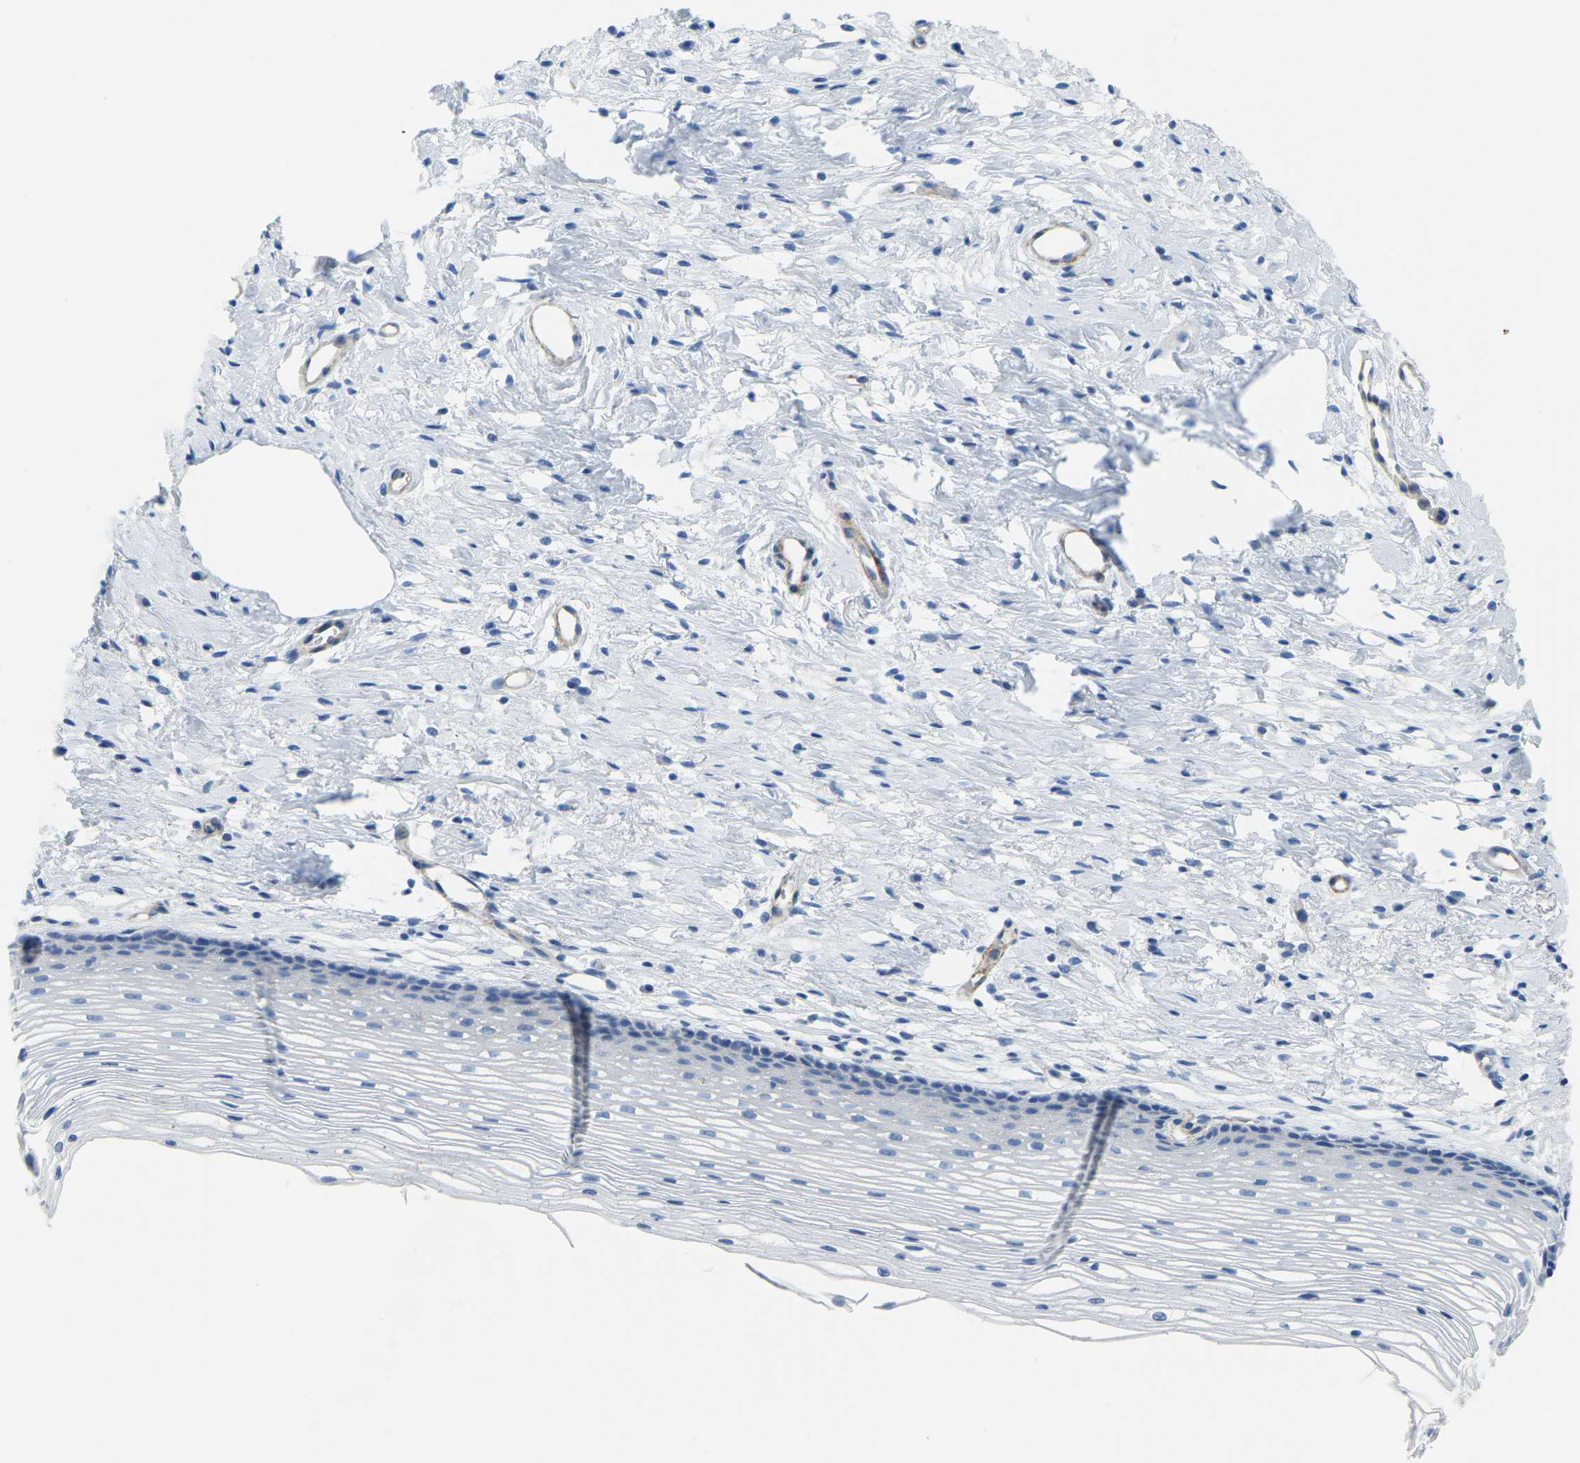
{"staining": {"intensity": "negative", "quantity": "none", "location": "none"}, "tissue": "cervix", "cell_type": "Glandular cells", "image_type": "normal", "snomed": [{"axis": "morphology", "description": "Normal tissue, NOS"}, {"axis": "topography", "description": "Cervix"}], "caption": "Immunohistochemical staining of benign cervix demonstrates no significant positivity in glandular cells. The staining was performed using DAB (3,3'-diaminobenzidine) to visualize the protein expression in brown, while the nuclei were stained in blue with hematoxylin (Magnification: 20x).", "gene": "MYL3", "patient": {"sex": "female", "age": 77}}